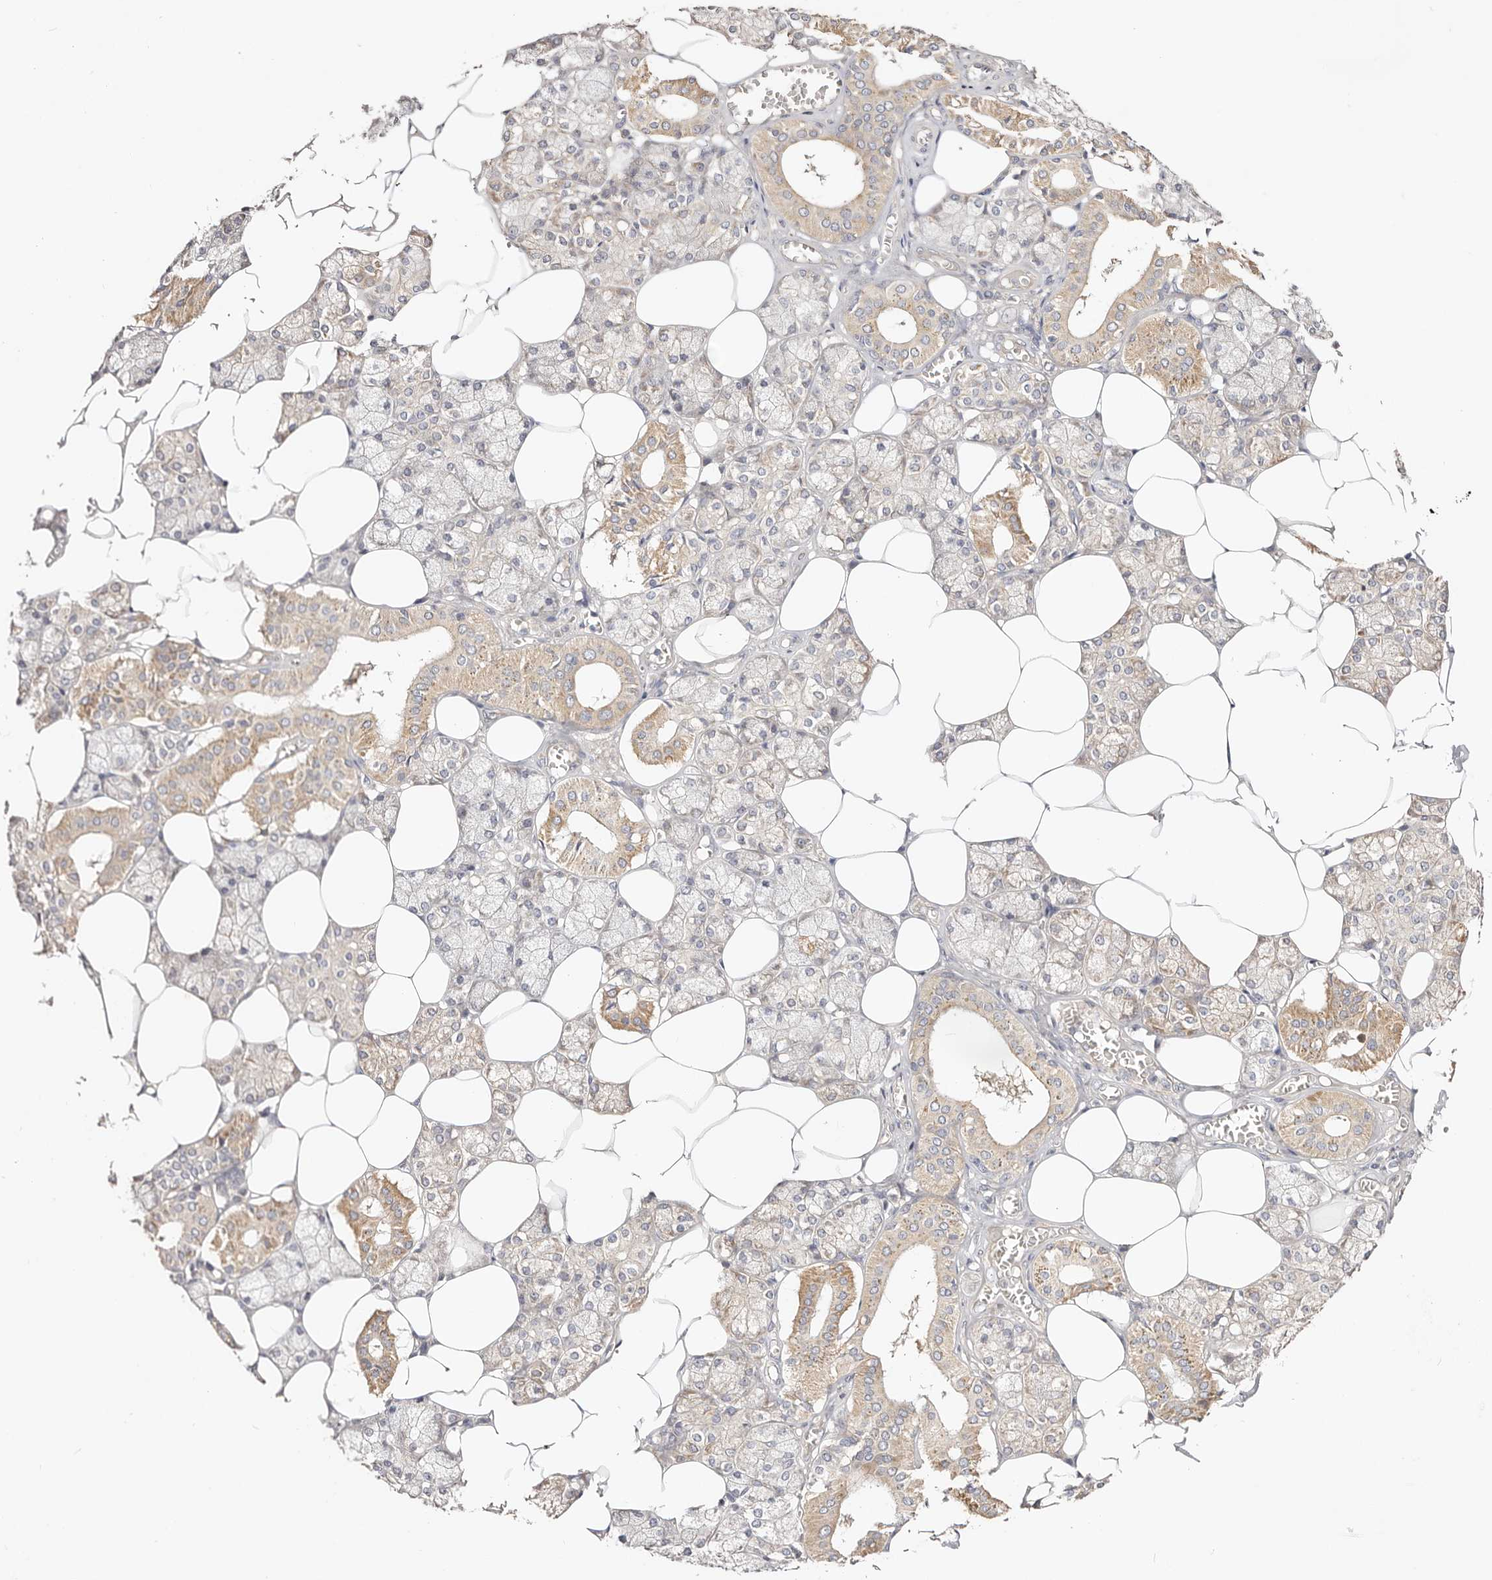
{"staining": {"intensity": "moderate", "quantity": ">75%", "location": "cytoplasmic/membranous"}, "tissue": "salivary gland", "cell_type": "Glandular cells", "image_type": "normal", "snomed": [{"axis": "morphology", "description": "Normal tissue, NOS"}, {"axis": "topography", "description": "Salivary gland"}], "caption": "Normal salivary gland exhibits moderate cytoplasmic/membranous expression in approximately >75% of glandular cells (IHC, brightfield microscopy, high magnification)..", "gene": "GNA13", "patient": {"sex": "male", "age": 62}}